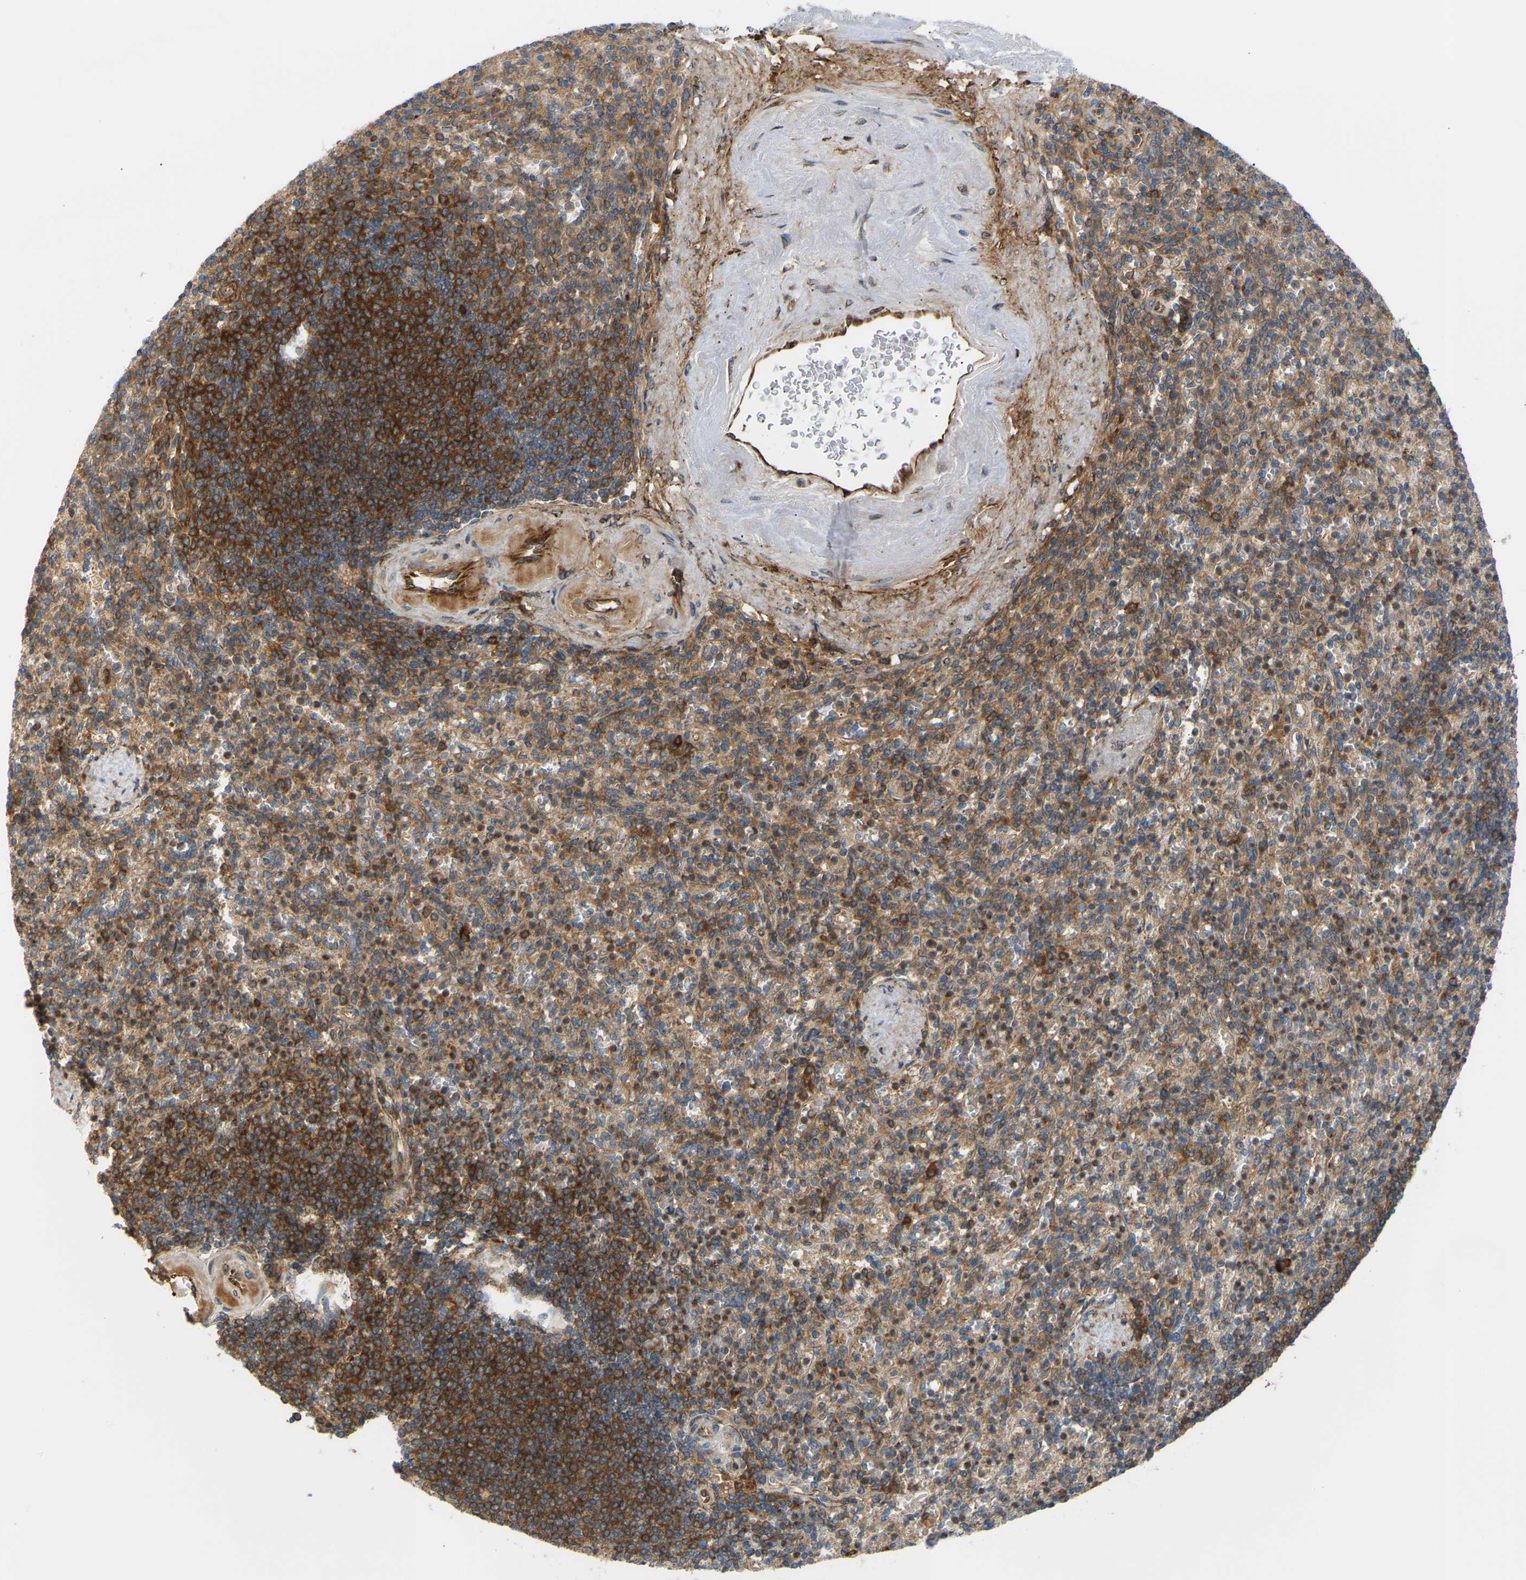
{"staining": {"intensity": "moderate", "quantity": ">75%", "location": "cytoplasmic/membranous"}, "tissue": "spleen", "cell_type": "Cells in red pulp", "image_type": "normal", "snomed": [{"axis": "morphology", "description": "Normal tissue, NOS"}, {"axis": "topography", "description": "Spleen"}], "caption": "A brown stain shows moderate cytoplasmic/membranous expression of a protein in cells in red pulp of unremarkable human spleen. (DAB = brown stain, brightfield microscopy at high magnification).", "gene": "PLCG2", "patient": {"sex": "female", "age": 74}}